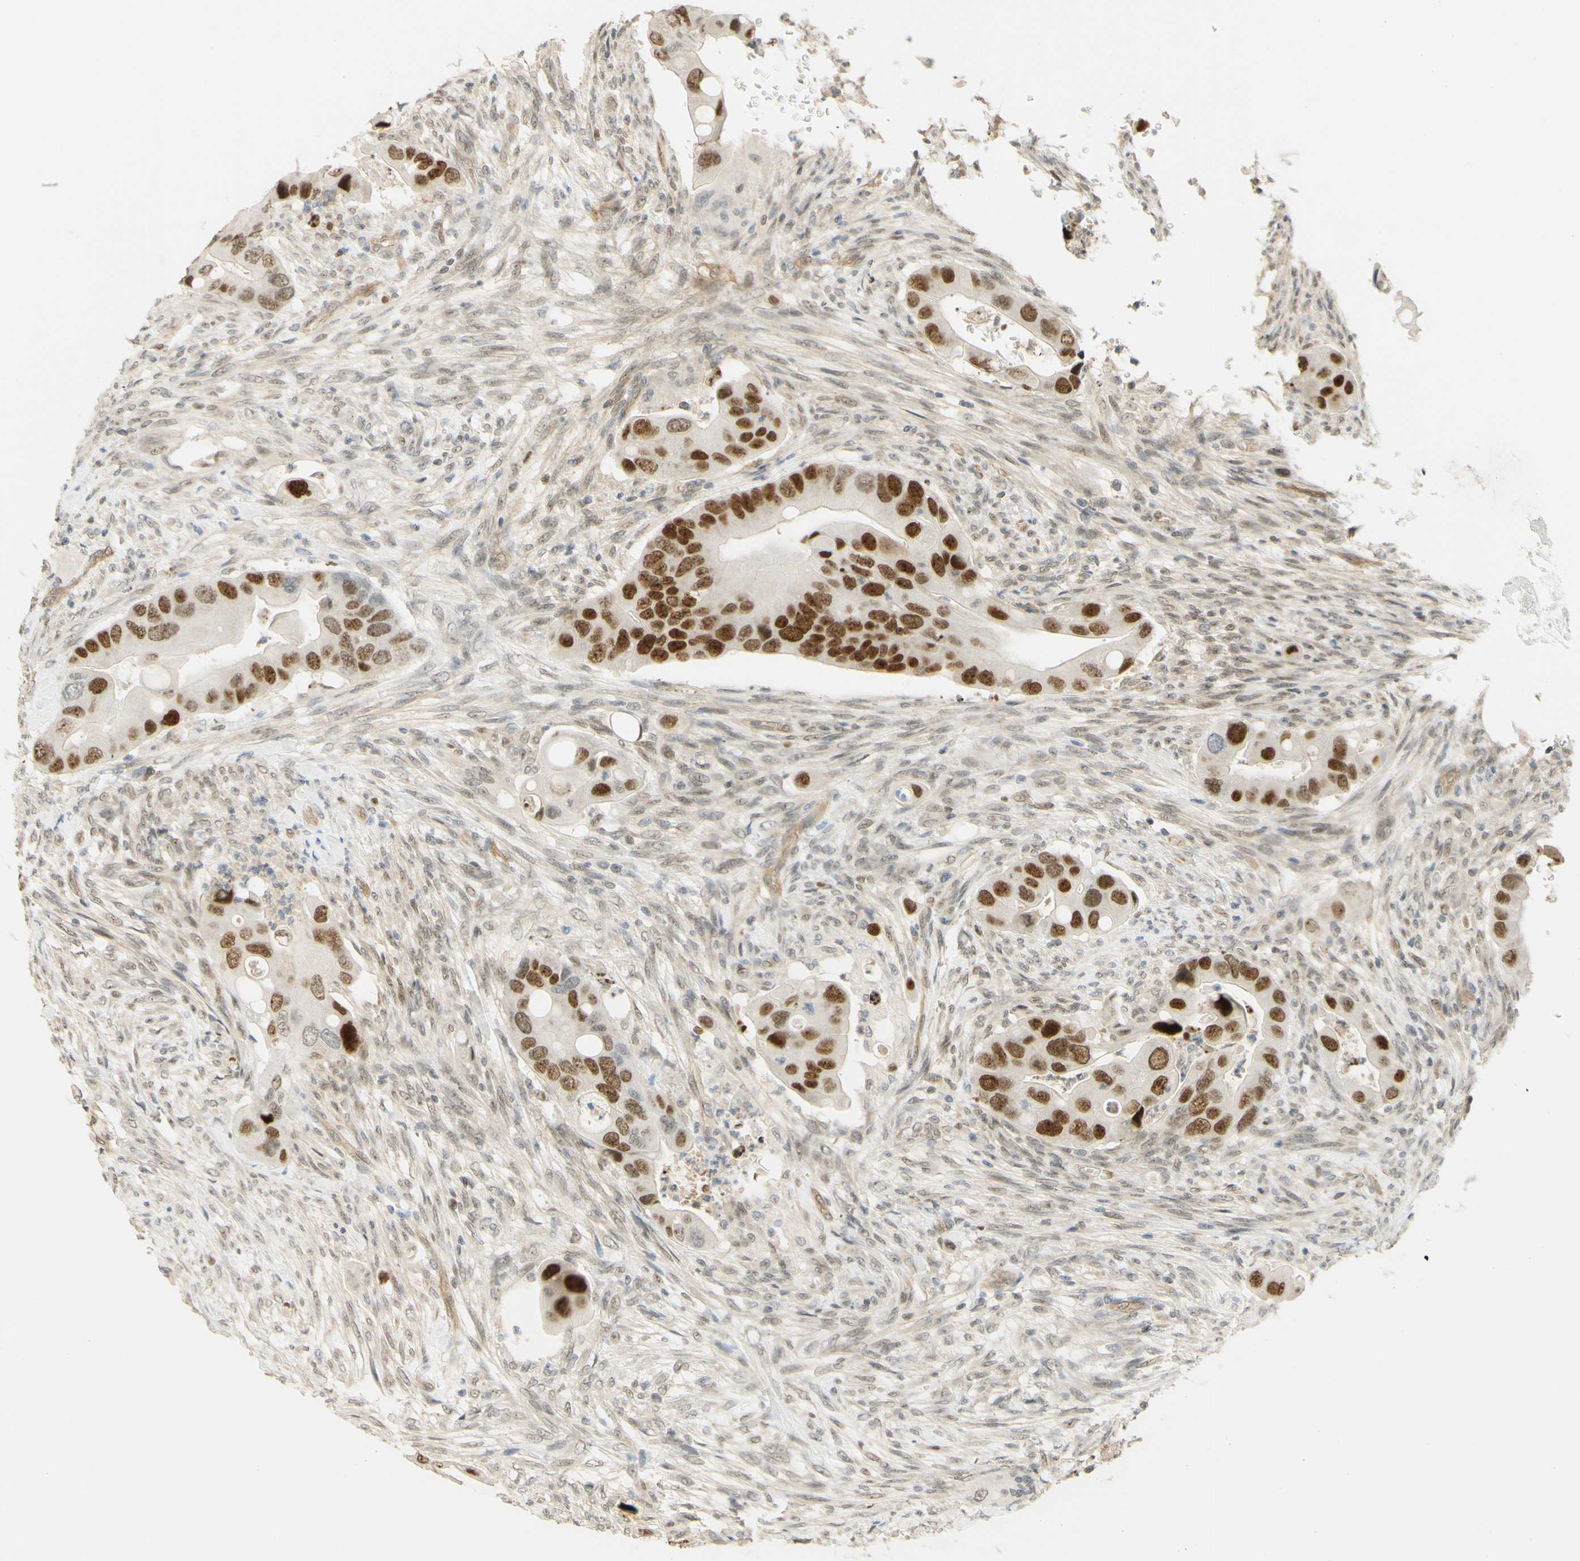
{"staining": {"intensity": "strong", "quantity": ">75%", "location": "nuclear"}, "tissue": "colorectal cancer", "cell_type": "Tumor cells", "image_type": "cancer", "snomed": [{"axis": "morphology", "description": "Adenocarcinoma, NOS"}, {"axis": "topography", "description": "Rectum"}], "caption": "DAB (3,3'-diaminobenzidine) immunohistochemical staining of human adenocarcinoma (colorectal) exhibits strong nuclear protein expression in approximately >75% of tumor cells.", "gene": "POLB", "patient": {"sex": "female", "age": 57}}